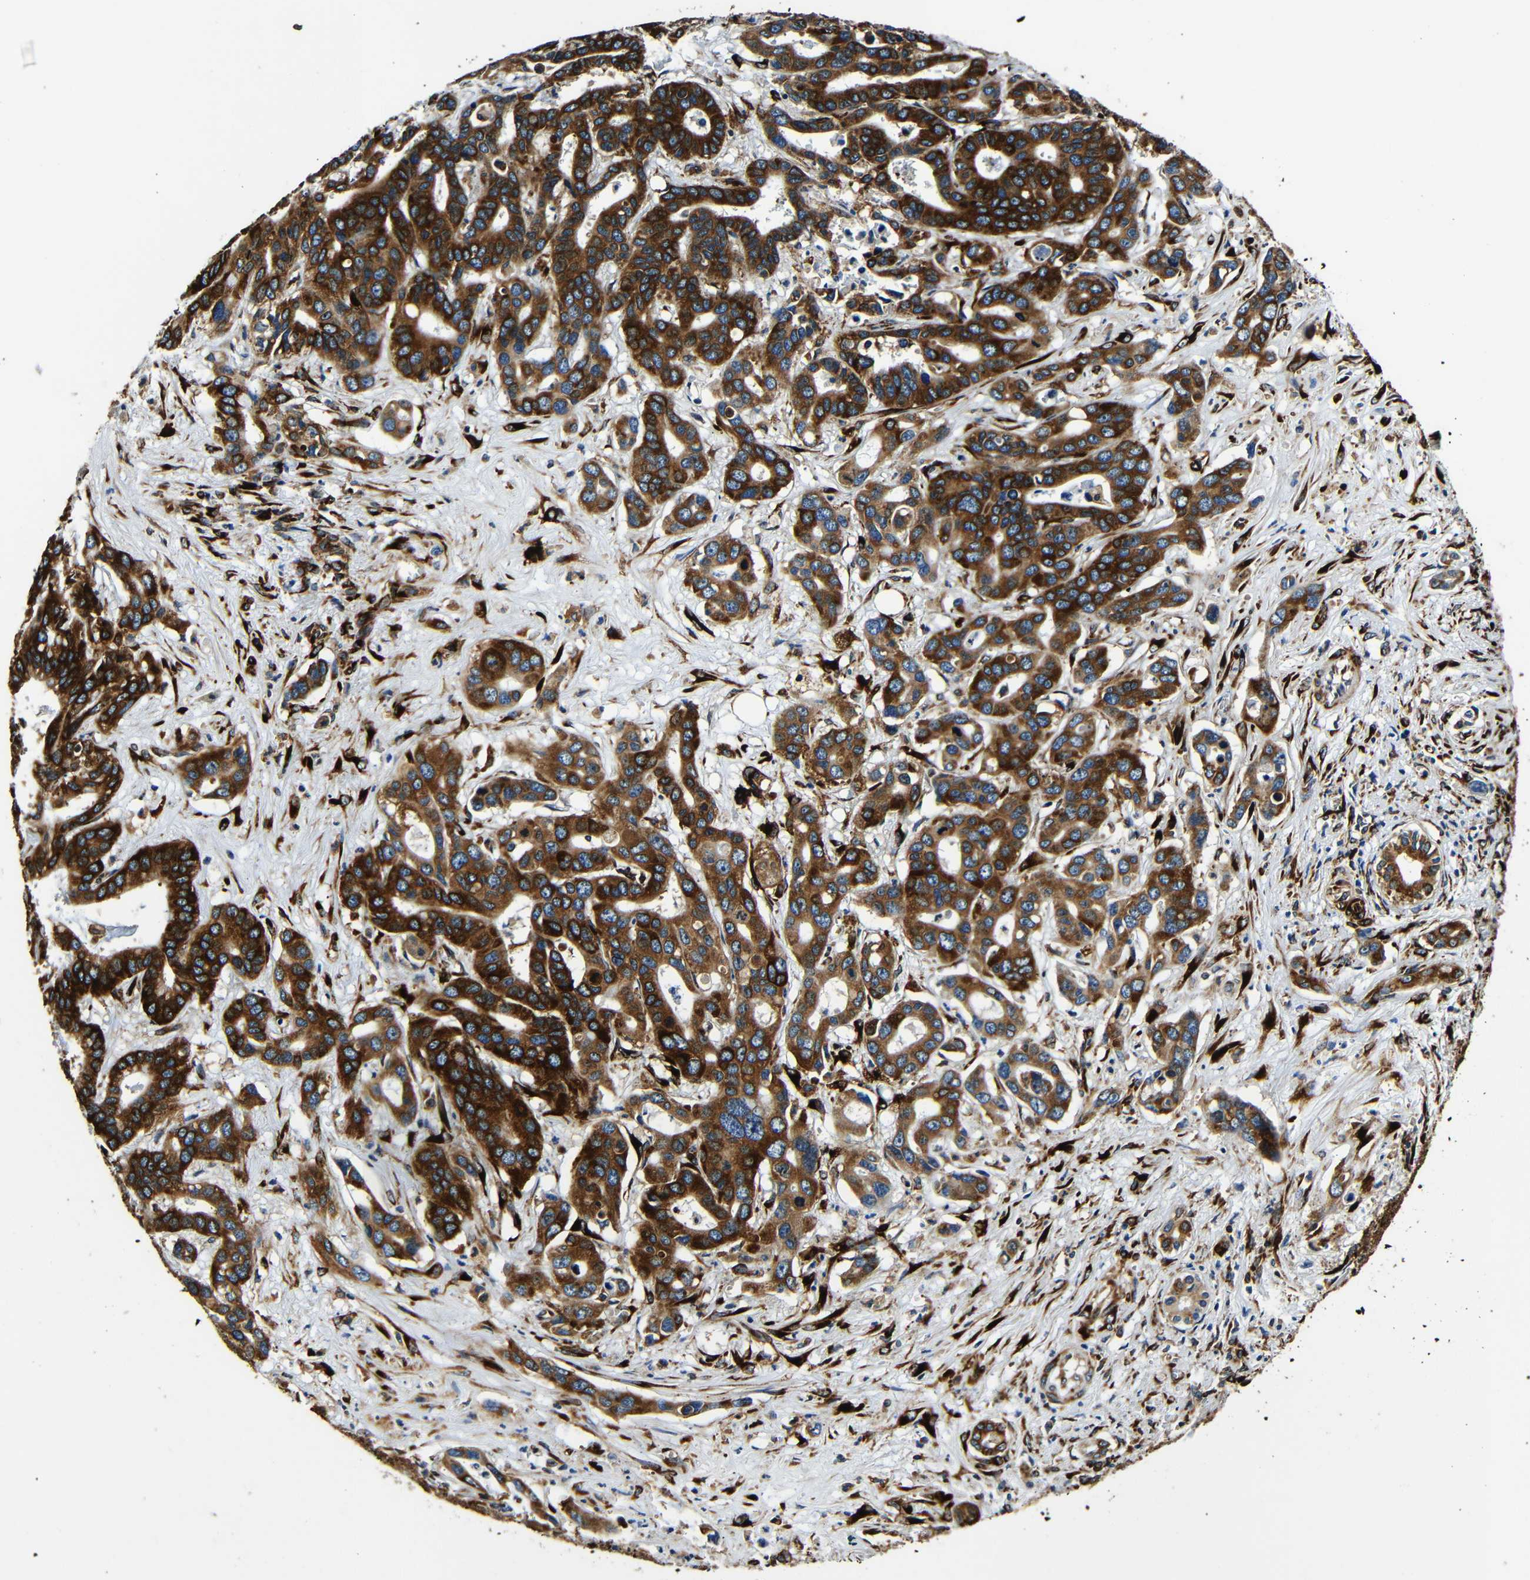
{"staining": {"intensity": "strong", "quantity": ">75%", "location": "cytoplasmic/membranous"}, "tissue": "liver cancer", "cell_type": "Tumor cells", "image_type": "cancer", "snomed": [{"axis": "morphology", "description": "Cholangiocarcinoma"}, {"axis": "topography", "description": "Liver"}], "caption": "Immunohistochemical staining of human liver cancer (cholangiocarcinoma) shows strong cytoplasmic/membranous protein positivity in about >75% of tumor cells. (brown staining indicates protein expression, while blue staining denotes nuclei).", "gene": "RRBP1", "patient": {"sex": "female", "age": 65}}